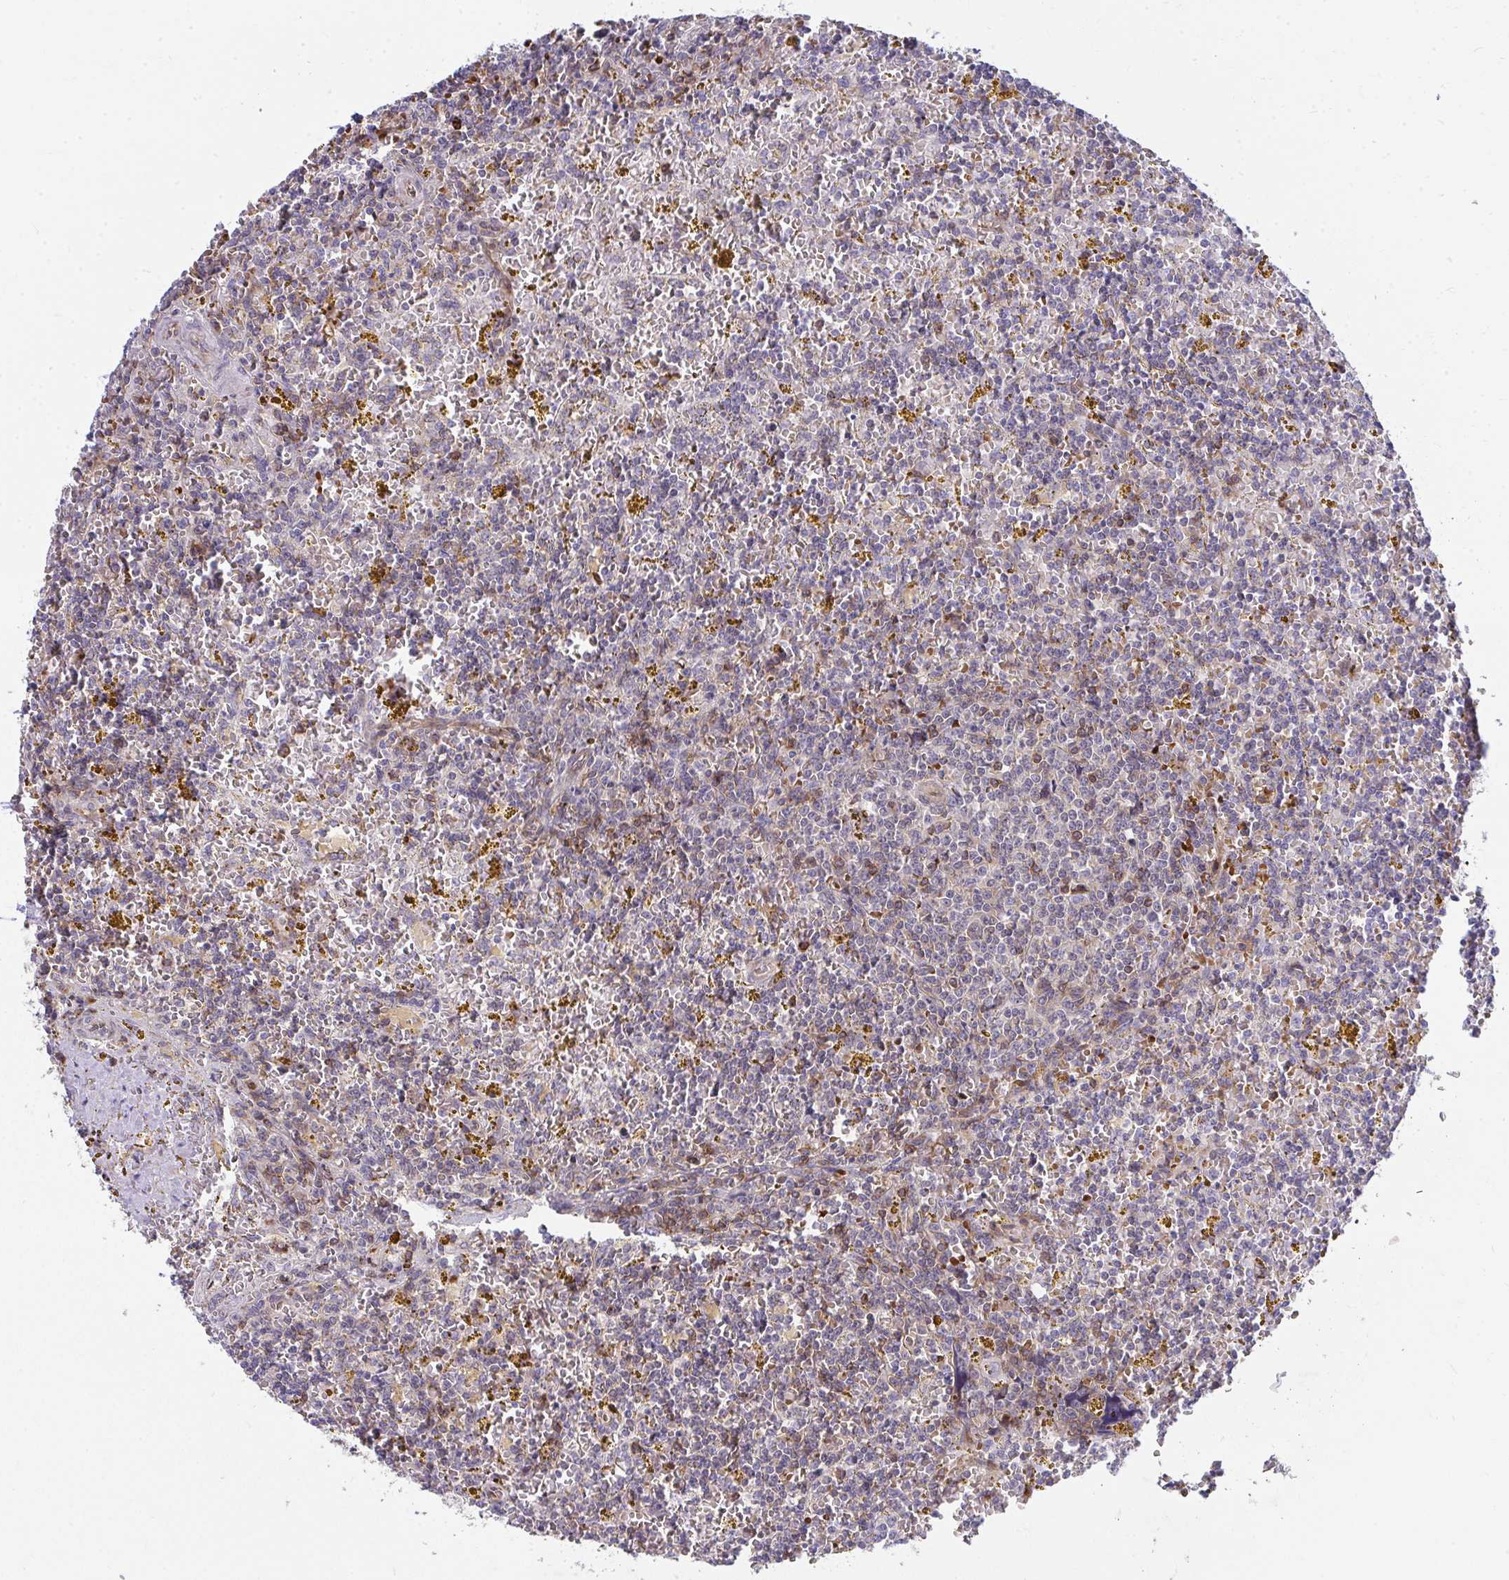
{"staining": {"intensity": "weak", "quantity": "<25%", "location": "cytoplasmic/membranous"}, "tissue": "lymphoma", "cell_type": "Tumor cells", "image_type": "cancer", "snomed": [{"axis": "morphology", "description": "Malignant lymphoma, non-Hodgkin's type, Low grade"}, {"axis": "topography", "description": "Spleen"}, {"axis": "topography", "description": "Lymph node"}], "caption": "Lymphoma stained for a protein using IHC displays no positivity tumor cells.", "gene": "FOXN3", "patient": {"sex": "female", "age": 66}}